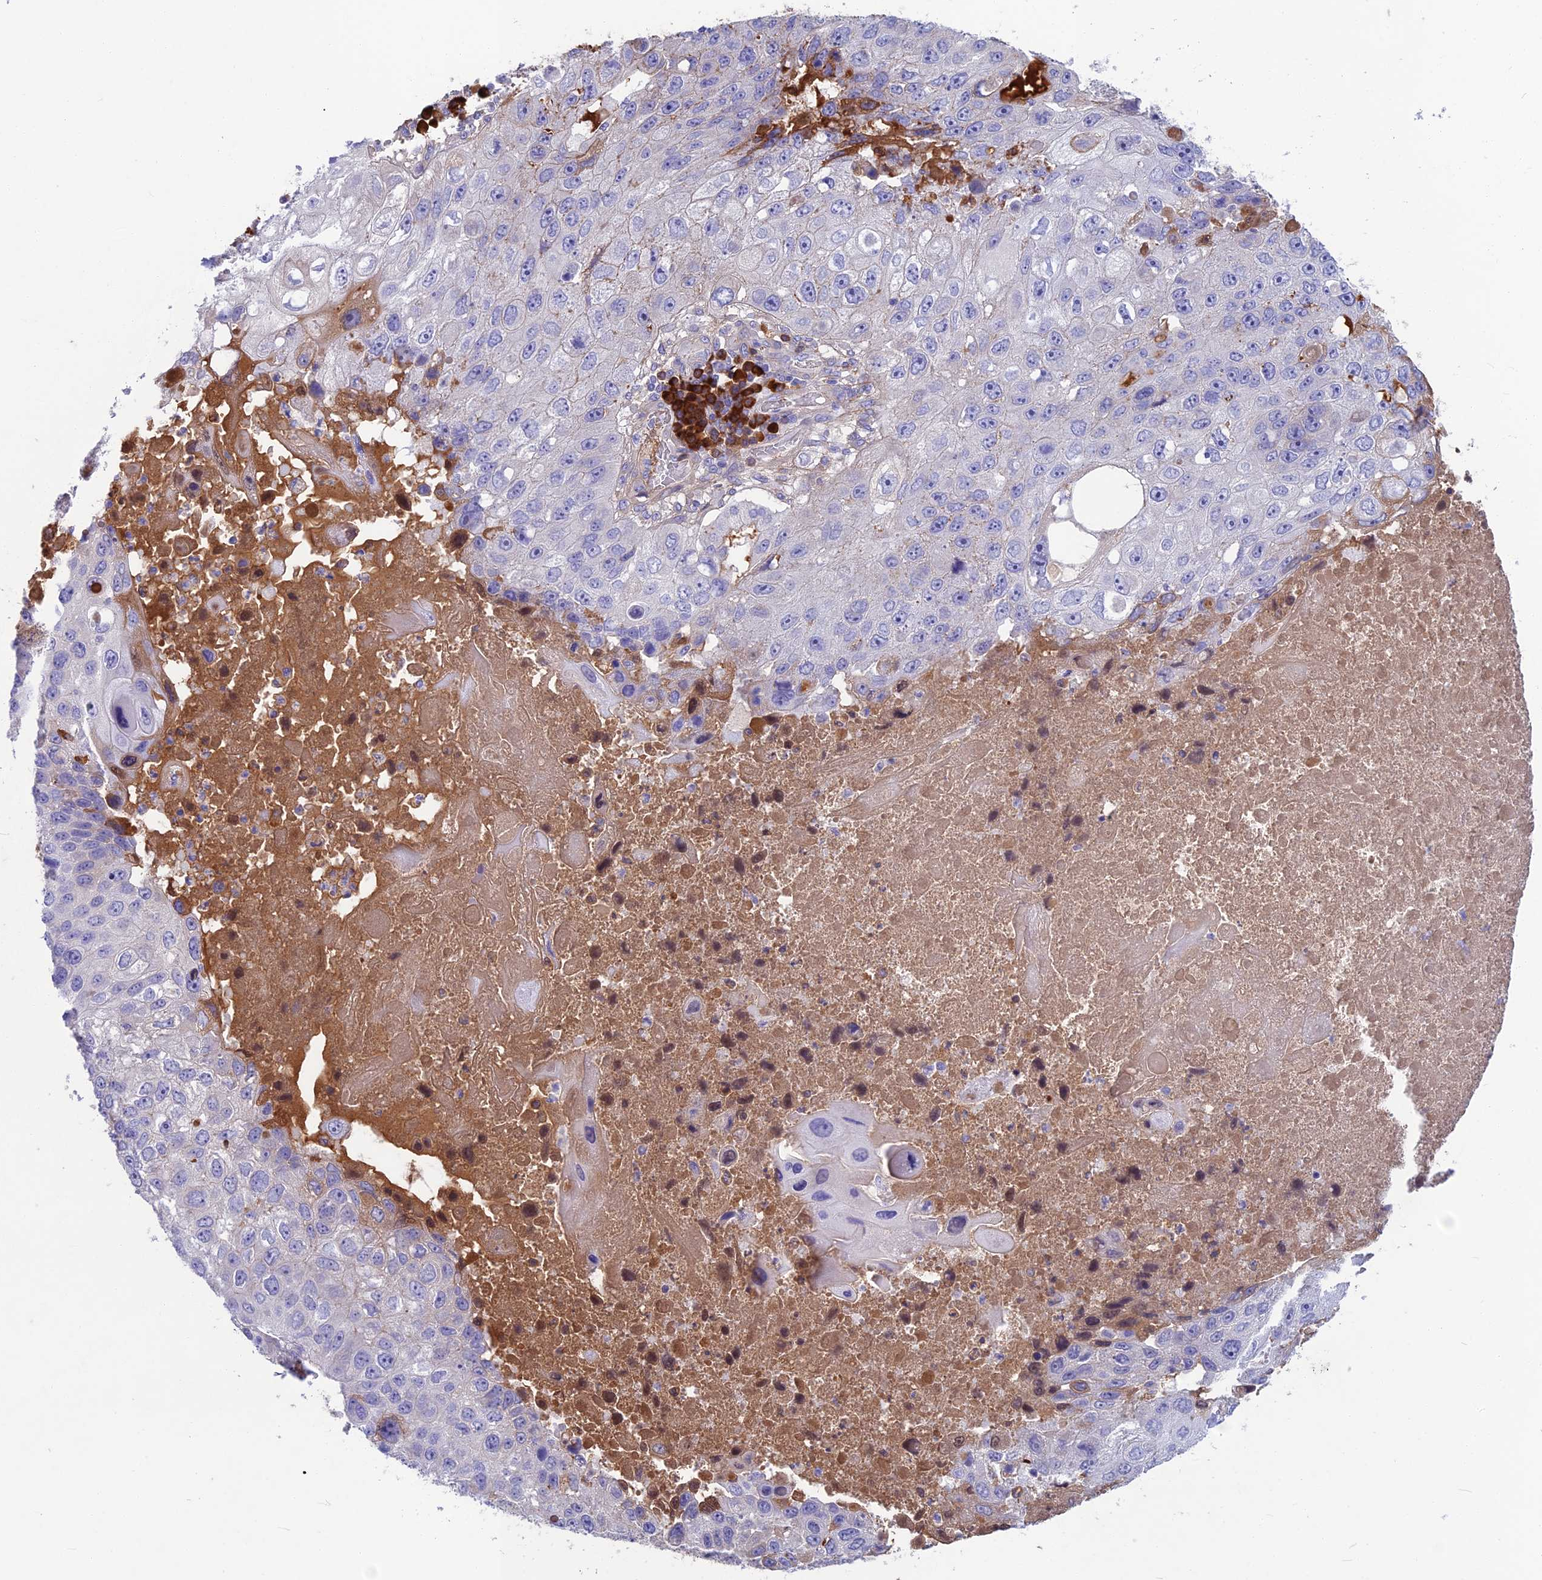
{"staining": {"intensity": "negative", "quantity": "none", "location": "none"}, "tissue": "lung cancer", "cell_type": "Tumor cells", "image_type": "cancer", "snomed": [{"axis": "morphology", "description": "Squamous cell carcinoma, NOS"}, {"axis": "topography", "description": "Lung"}], "caption": "A high-resolution image shows immunohistochemistry (IHC) staining of squamous cell carcinoma (lung), which shows no significant positivity in tumor cells.", "gene": "SNAP91", "patient": {"sex": "male", "age": 61}}